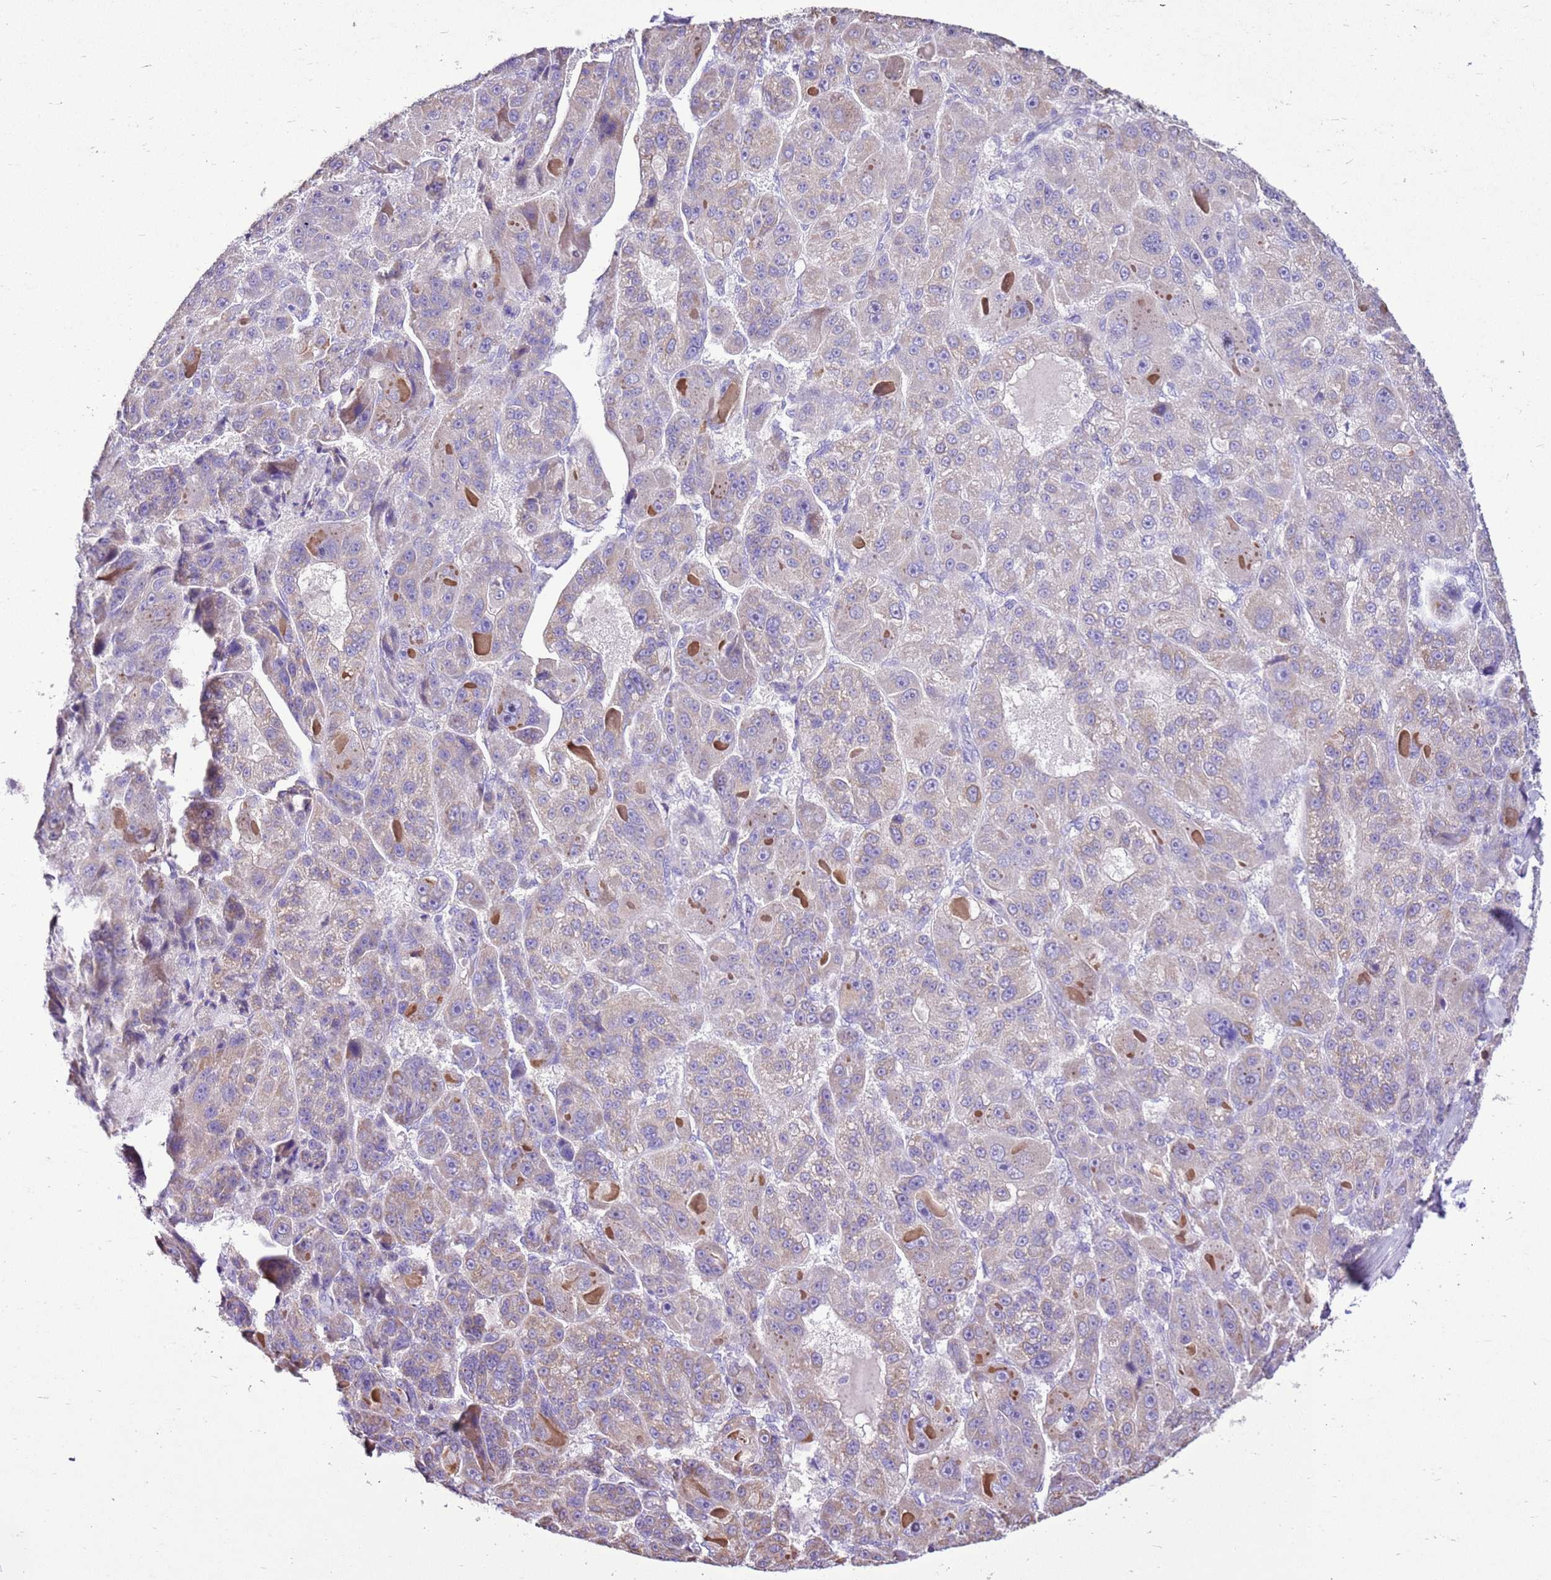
{"staining": {"intensity": "weak", "quantity": "25%-75%", "location": "cytoplasmic/membranous"}, "tissue": "liver cancer", "cell_type": "Tumor cells", "image_type": "cancer", "snomed": [{"axis": "morphology", "description": "Carcinoma, Hepatocellular, NOS"}, {"axis": "topography", "description": "Liver"}], "caption": "Weak cytoplasmic/membranous protein expression is appreciated in approximately 25%-75% of tumor cells in liver hepatocellular carcinoma.", "gene": "SLC38A5", "patient": {"sex": "male", "age": 76}}